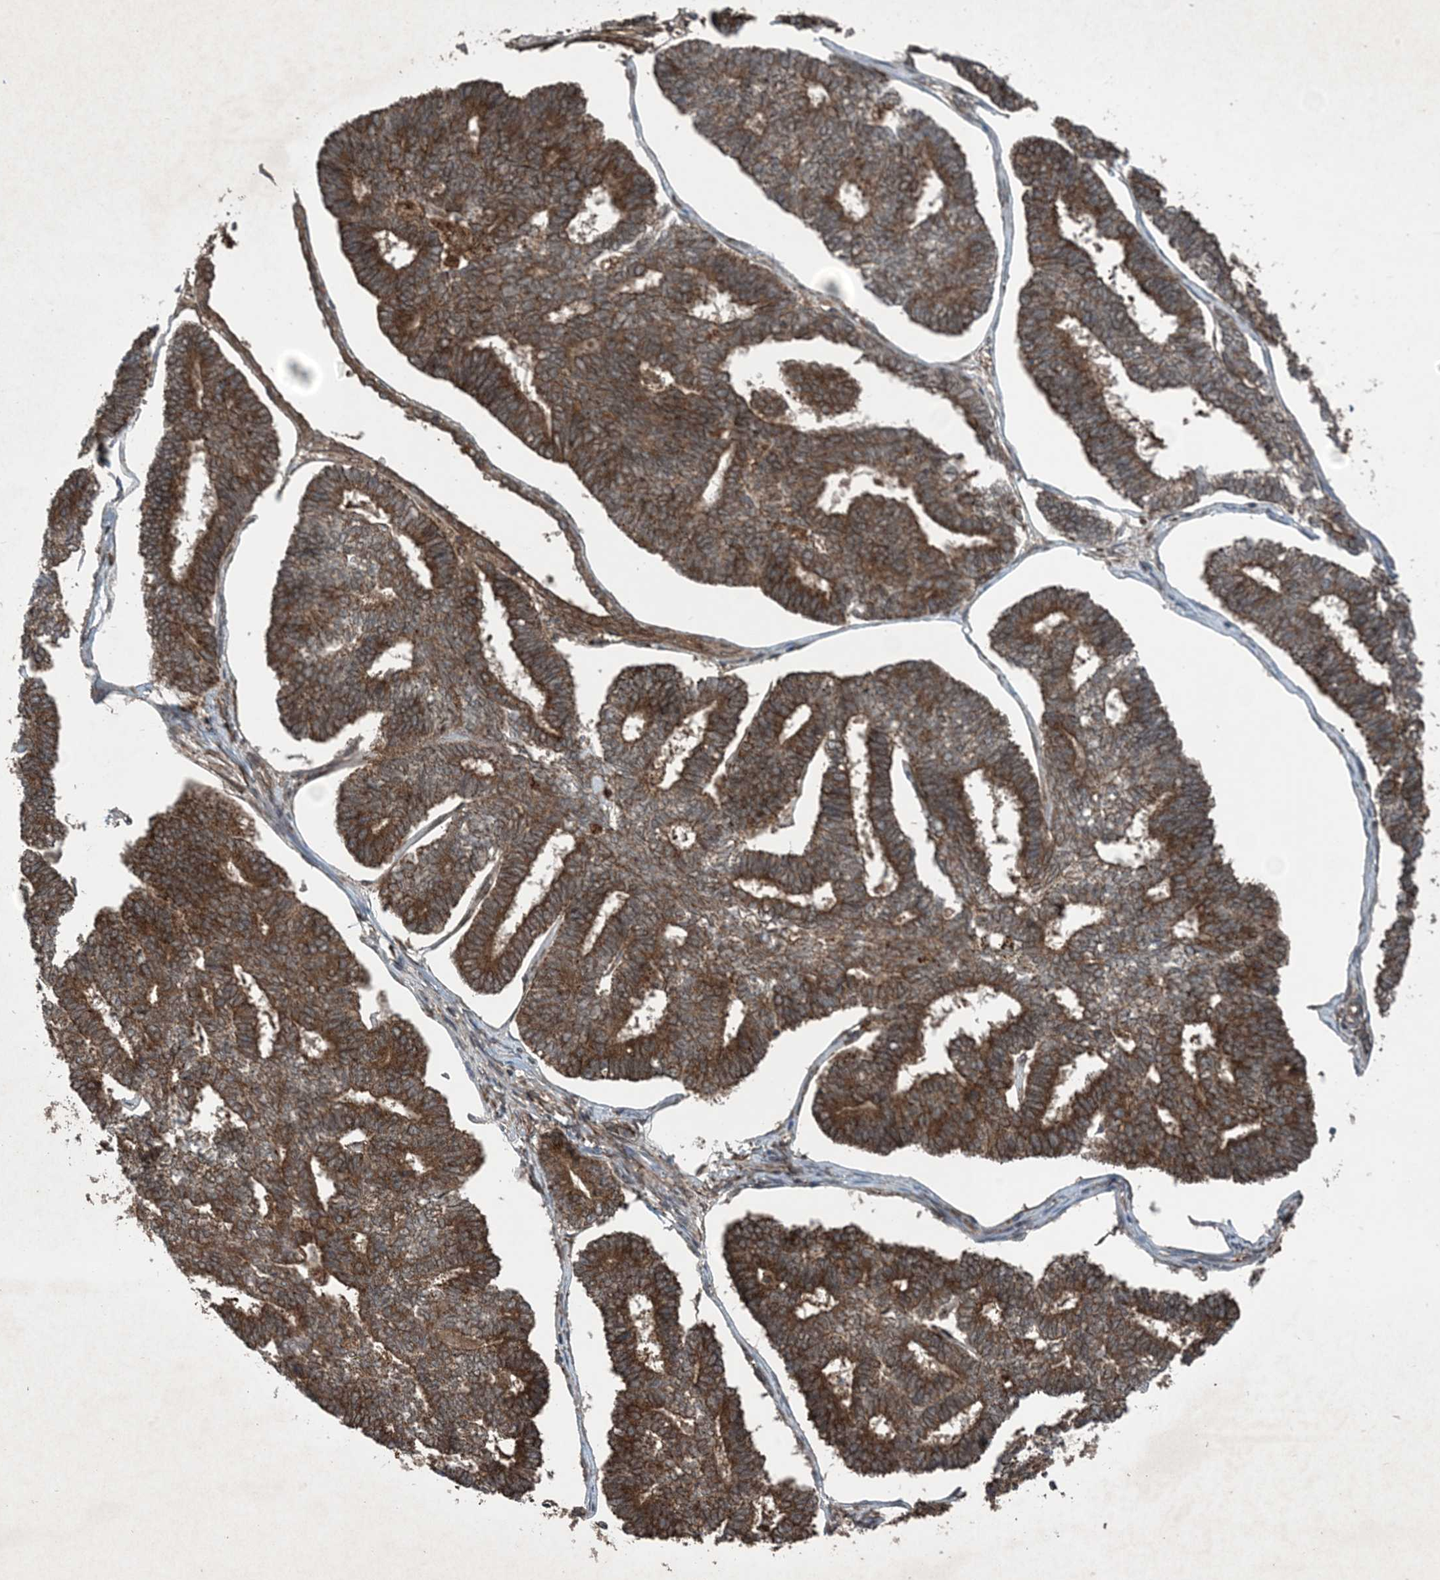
{"staining": {"intensity": "strong", "quantity": ">75%", "location": "cytoplasmic/membranous"}, "tissue": "endometrial cancer", "cell_type": "Tumor cells", "image_type": "cancer", "snomed": [{"axis": "morphology", "description": "Adenocarcinoma, NOS"}, {"axis": "topography", "description": "Endometrium"}], "caption": "Endometrial cancer stained with immunohistochemistry (IHC) exhibits strong cytoplasmic/membranous staining in about >75% of tumor cells.", "gene": "GNG5", "patient": {"sex": "female", "age": 70}}